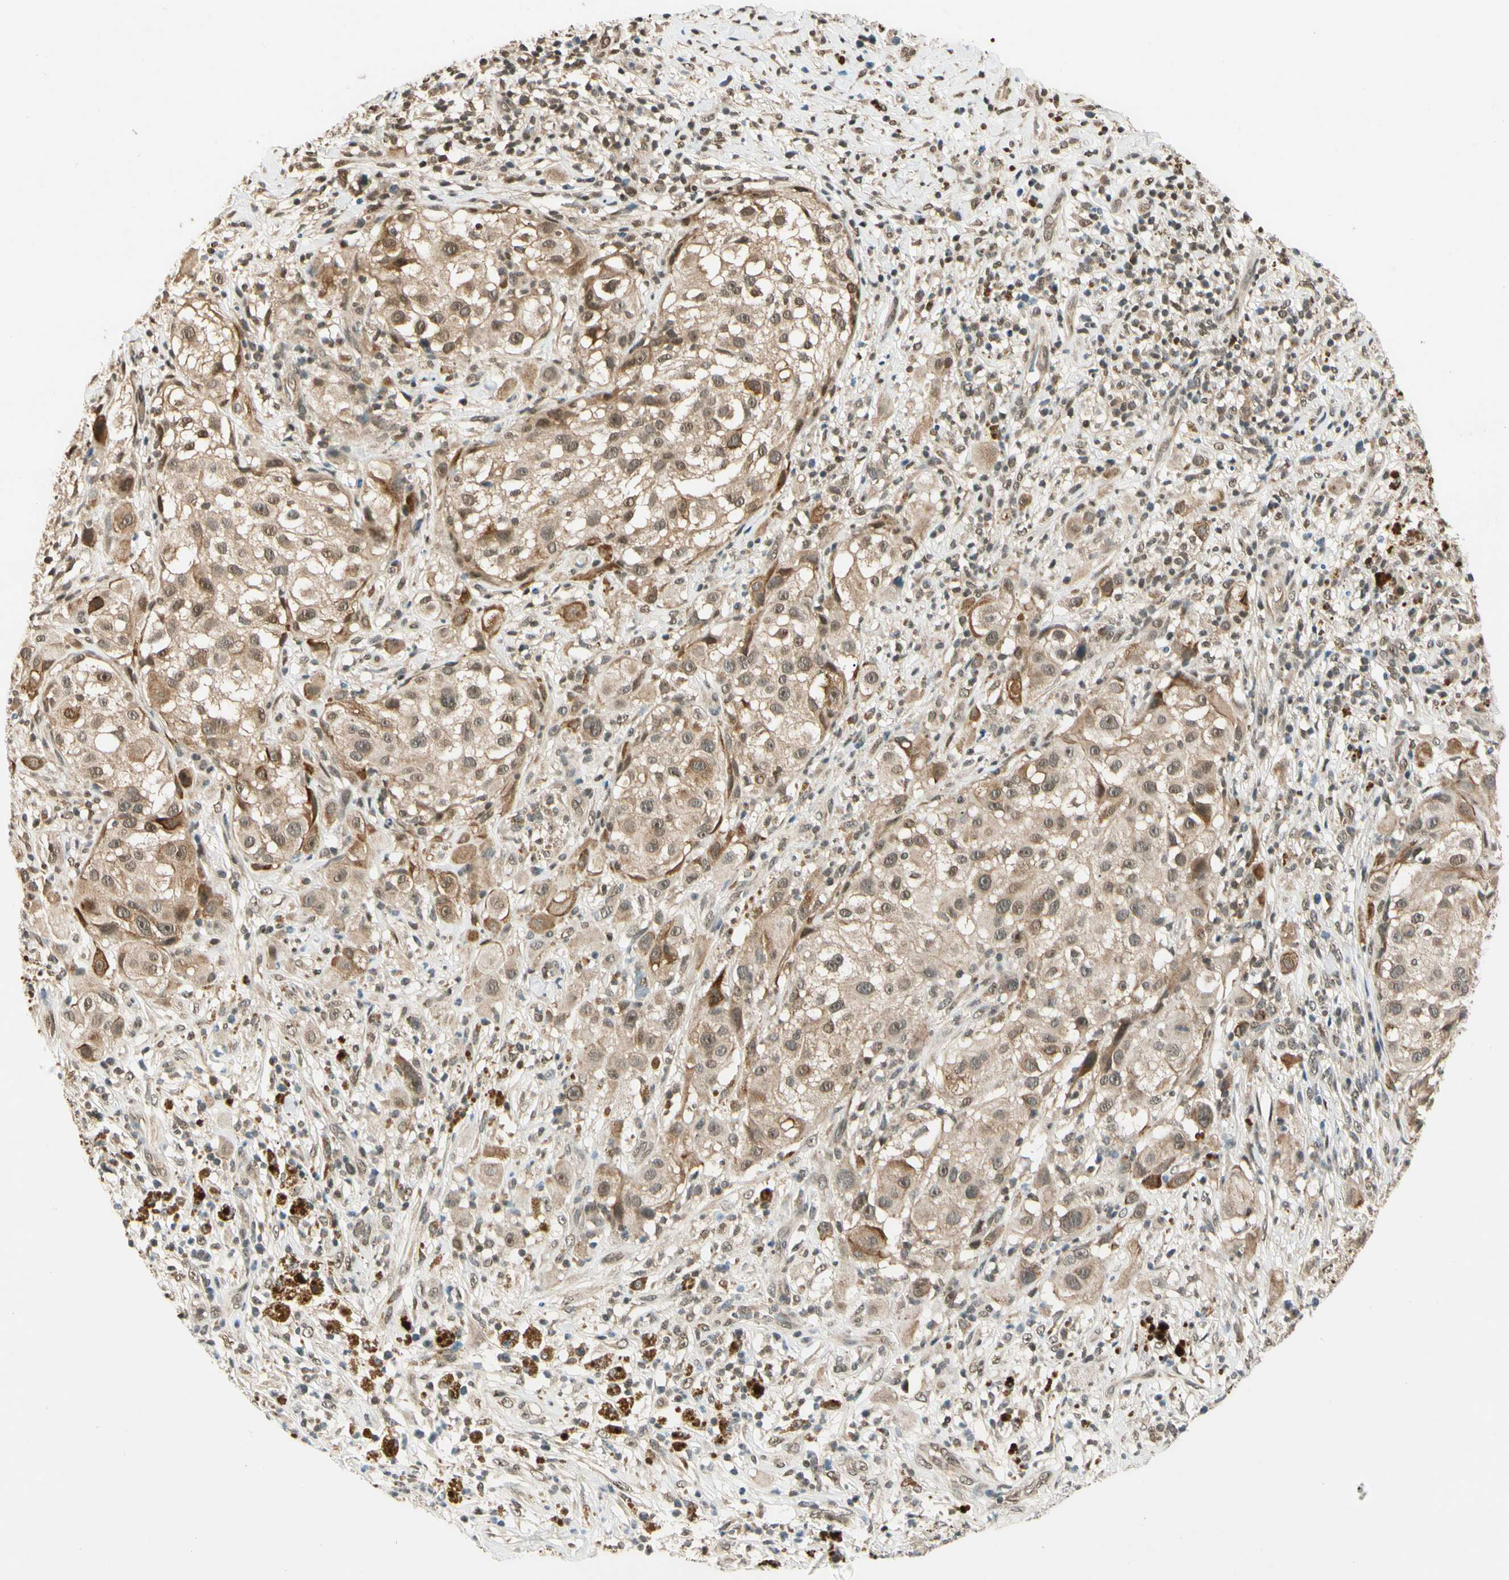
{"staining": {"intensity": "weak", "quantity": ">75%", "location": "cytoplasmic/membranous,nuclear"}, "tissue": "melanoma", "cell_type": "Tumor cells", "image_type": "cancer", "snomed": [{"axis": "morphology", "description": "Necrosis, NOS"}, {"axis": "morphology", "description": "Malignant melanoma, NOS"}, {"axis": "topography", "description": "Skin"}], "caption": "An immunohistochemistry (IHC) micrograph of tumor tissue is shown. Protein staining in brown labels weak cytoplasmic/membranous and nuclear positivity in melanoma within tumor cells.", "gene": "ZSCAN12", "patient": {"sex": "female", "age": 87}}